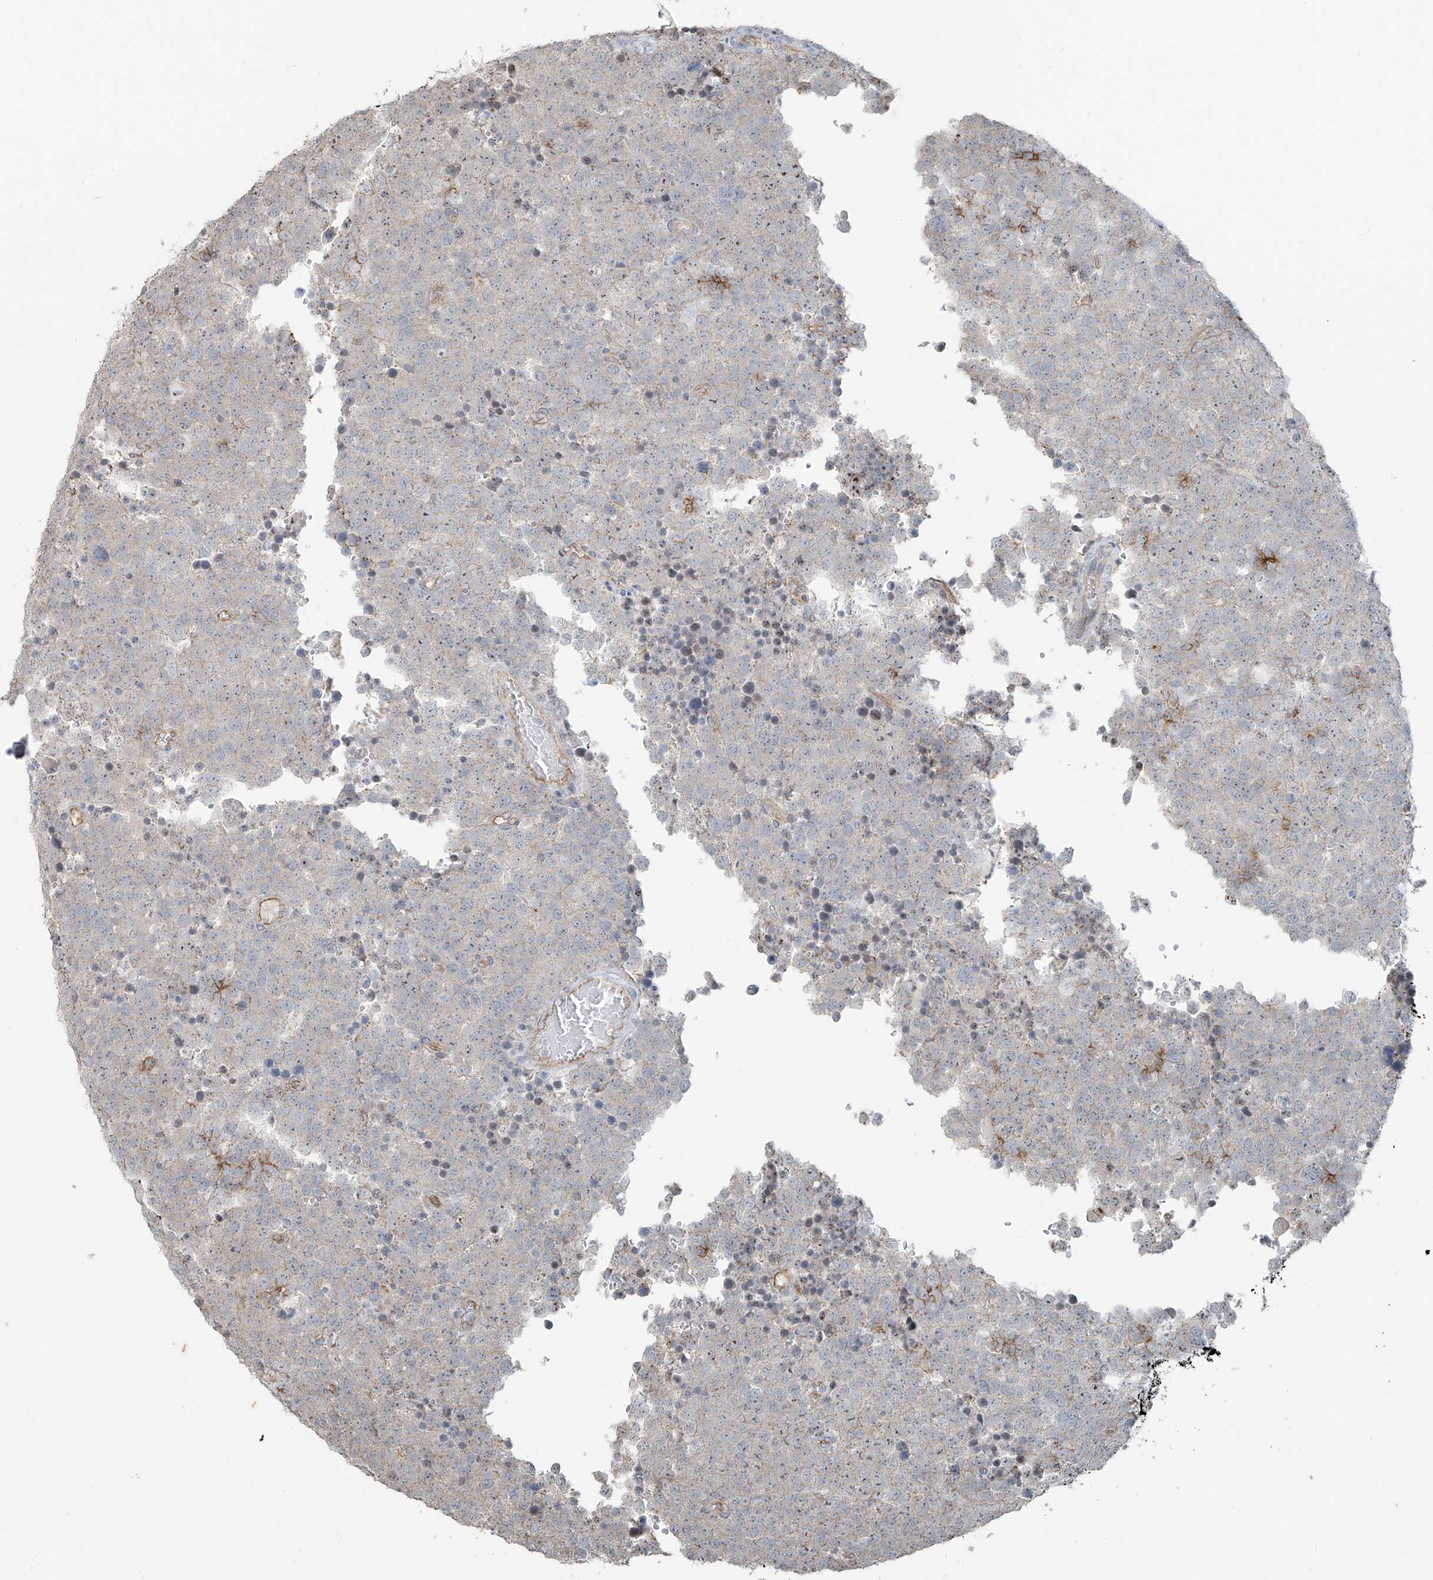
{"staining": {"intensity": "negative", "quantity": "none", "location": "none"}, "tissue": "testis cancer", "cell_type": "Tumor cells", "image_type": "cancer", "snomed": [{"axis": "morphology", "description": "Seminoma, NOS"}, {"axis": "topography", "description": "Testis"}], "caption": "Tumor cells are negative for protein expression in human testis seminoma.", "gene": "TUBE1", "patient": {"sex": "male", "age": 71}}